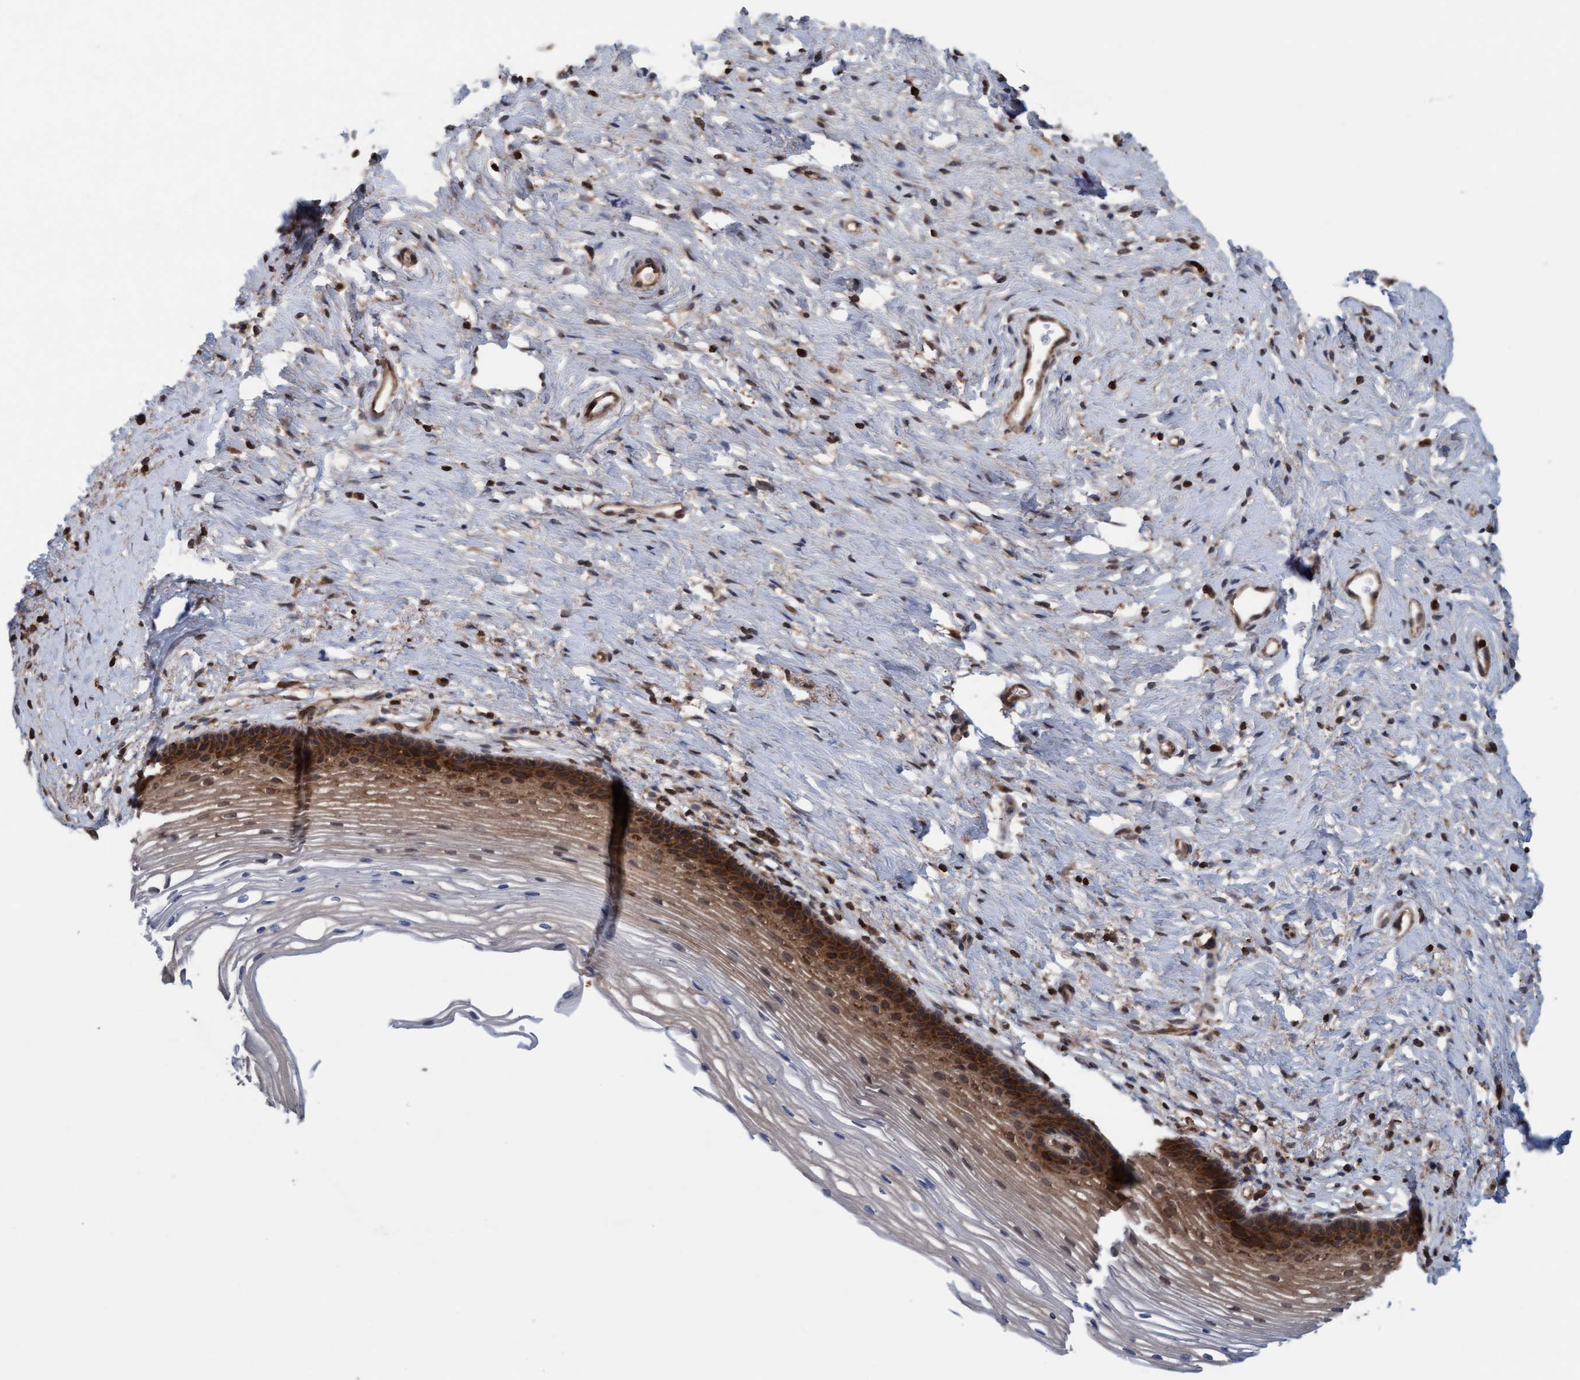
{"staining": {"intensity": "moderate", "quantity": ">75%", "location": "cytoplasmic/membranous"}, "tissue": "cervix", "cell_type": "Glandular cells", "image_type": "normal", "snomed": [{"axis": "morphology", "description": "Normal tissue, NOS"}, {"axis": "topography", "description": "Cervix"}], "caption": "IHC histopathology image of normal cervix stained for a protein (brown), which reveals medium levels of moderate cytoplasmic/membranous staining in about >75% of glandular cells.", "gene": "FXR2", "patient": {"sex": "female", "age": 77}}